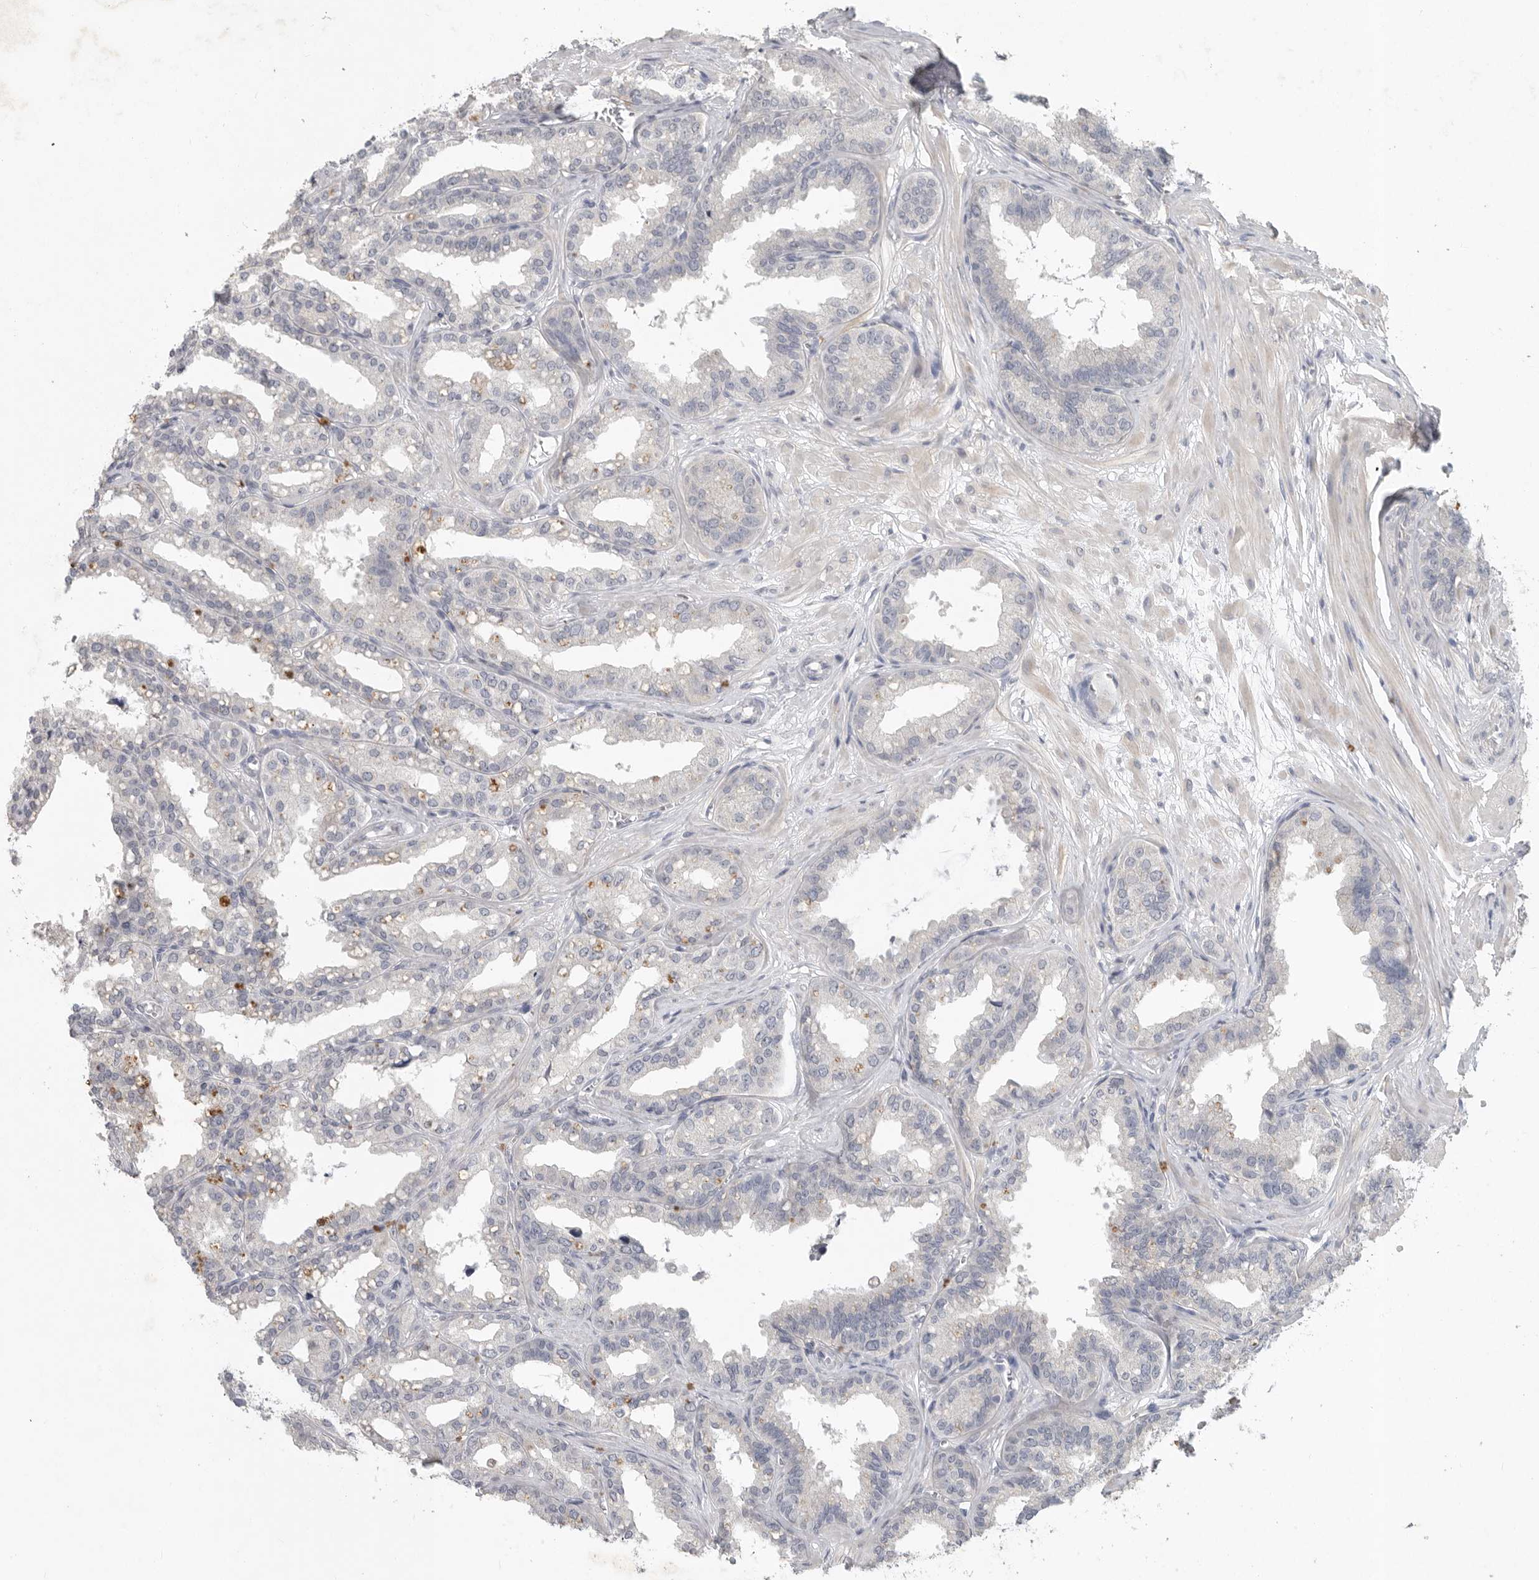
{"staining": {"intensity": "negative", "quantity": "none", "location": "none"}, "tissue": "seminal vesicle", "cell_type": "Glandular cells", "image_type": "normal", "snomed": [{"axis": "morphology", "description": "Normal tissue, NOS"}, {"axis": "topography", "description": "Prostate"}, {"axis": "topography", "description": "Seminal veicle"}], "caption": "DAB immunohistochemical staining of unremarkable seminal vesicle demonstrates no significant positivity in glandular cells.", "gene": "REG4", "patient": {"sex": "male", "age": 51}}